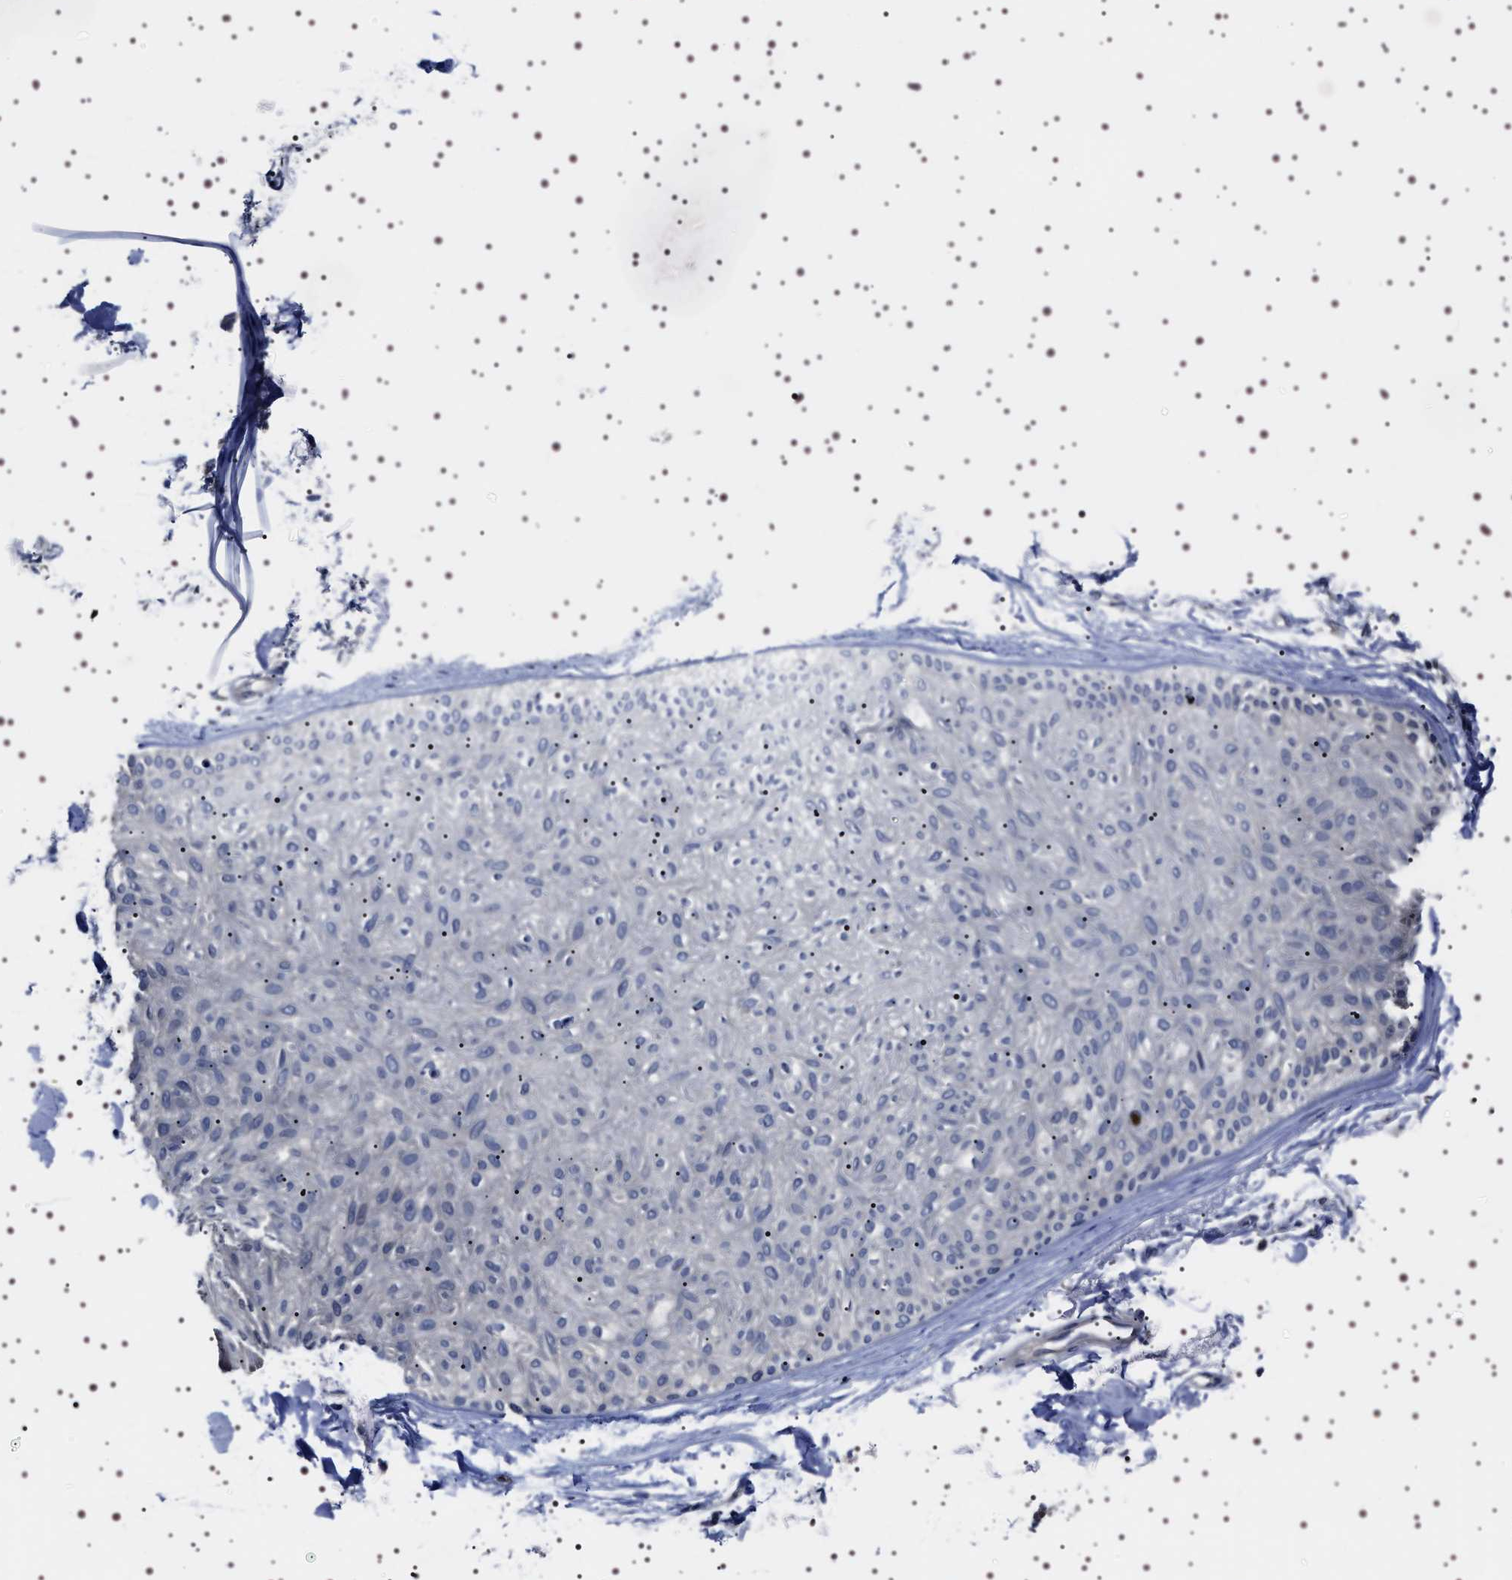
{"staining": {"intensity": "negative", "quantity": "none", "location": "none"}, "tissue": "skin cancer", "cell_type": "Tumor cells", "image_type": "cancer", "snomed": [{"axis": "morphology", "description": "Normal tissue, NOS"}, {"axis": "morphology", "description": "Basal cell carcinoma"}, {"axis": "topography", "description": "Skin"}], "caption": "High magnification brightfield microscopy of basal cell carcinoma (skin) stained with DAB (3,3'-diaminobenzidine) (brown) and counterstained with hematoxylin (blue): tumor cells show no significant positivity.", "gene": "TARBP1", "patient": {"sex": "male", "age": 52}}